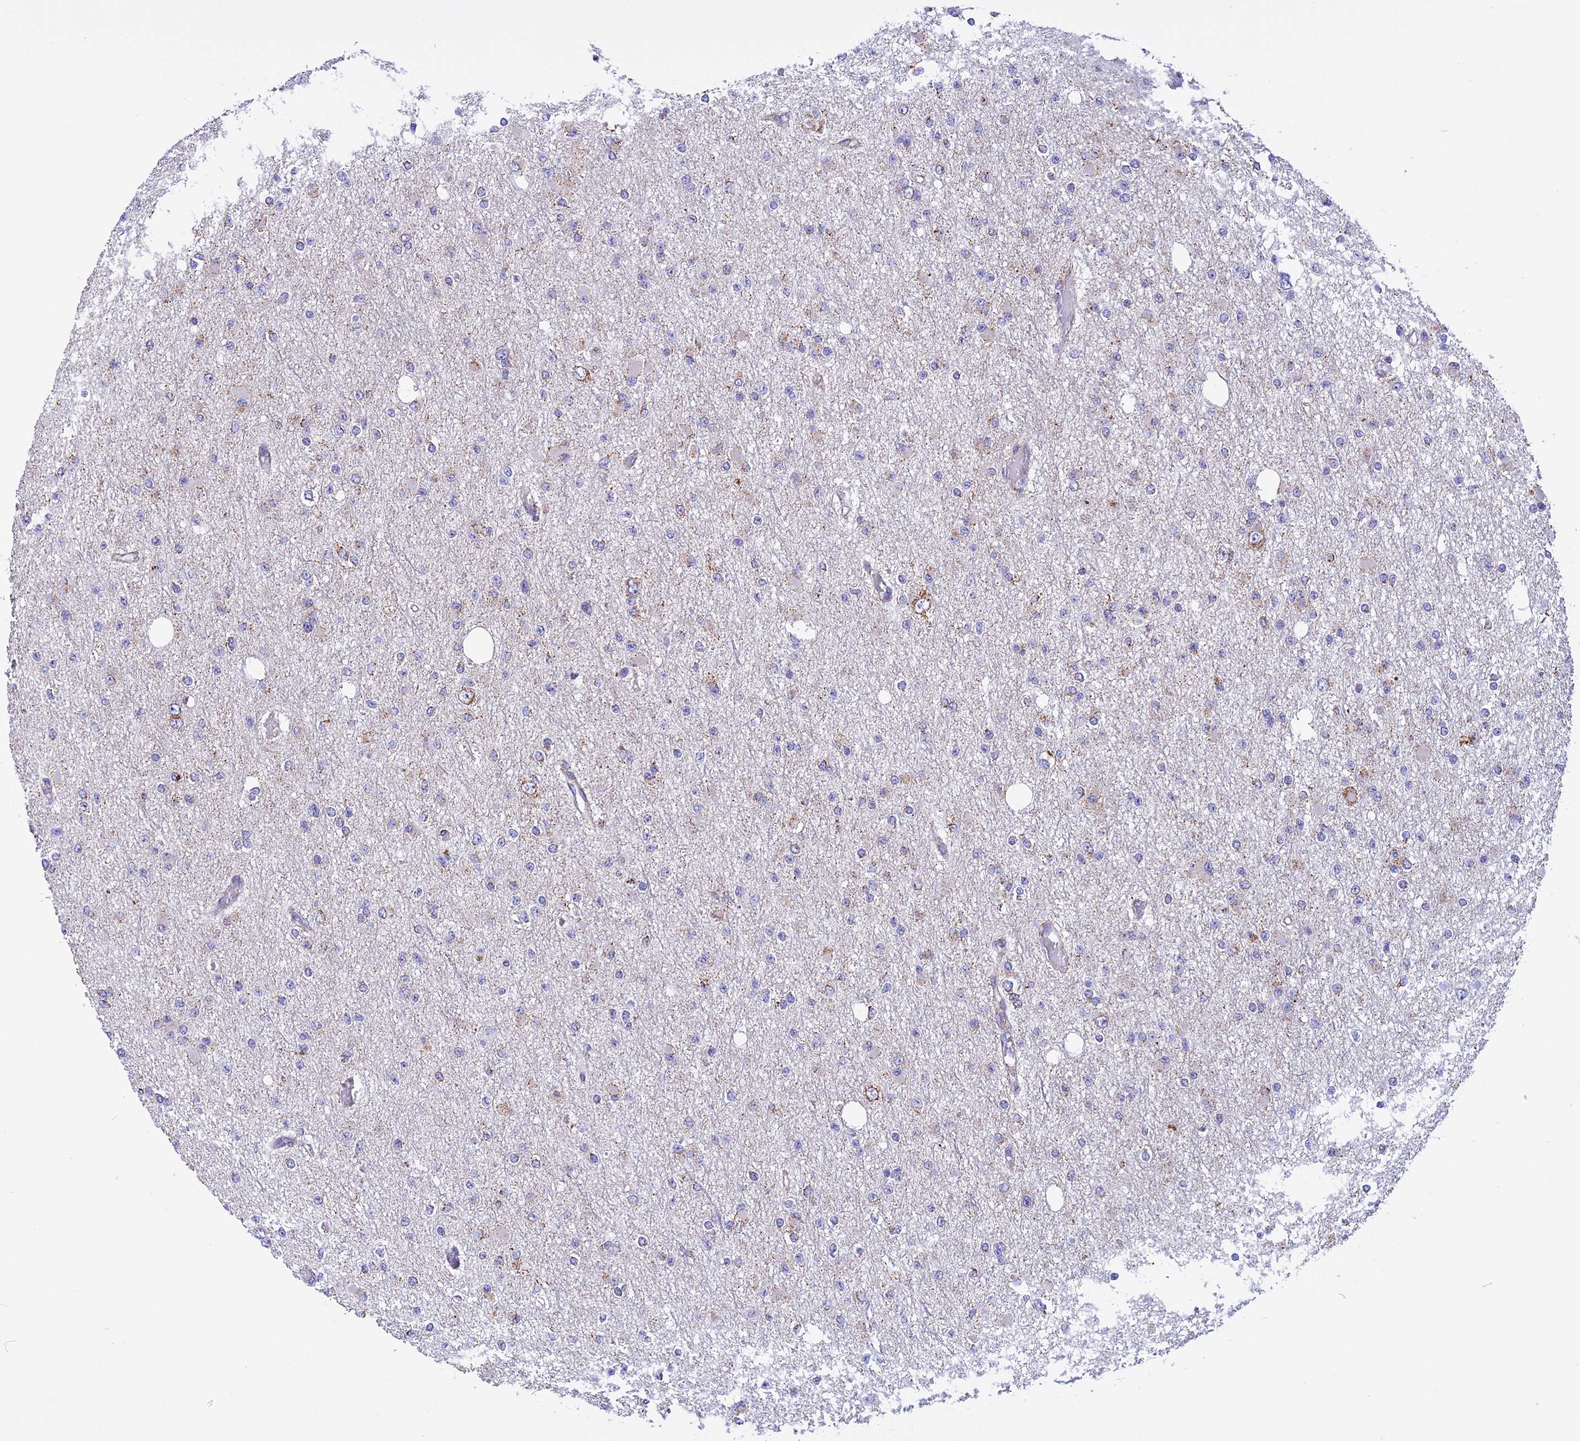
{"staining": {"intensity": "moderate", "quantity": "<25%", "location": "cytoplasmic/membranous"}, "tissue": "glioma", "cell_type": "Tumor cells", "image_type": "cancer", "snomed": [{"axis": "morphology", "description": "Glioma, malignant, Low grade"}, {"axis": "topography", "description": "Brain"}], "caption": "This is a photomicrograph of immunohistochemistry (IHC) staining of glioma, which shows moderate expression in the cytoplasmic/membranous of tumor cells.", "gene": "KCNG1", "patient": {"sex": "female", "age": 22}}